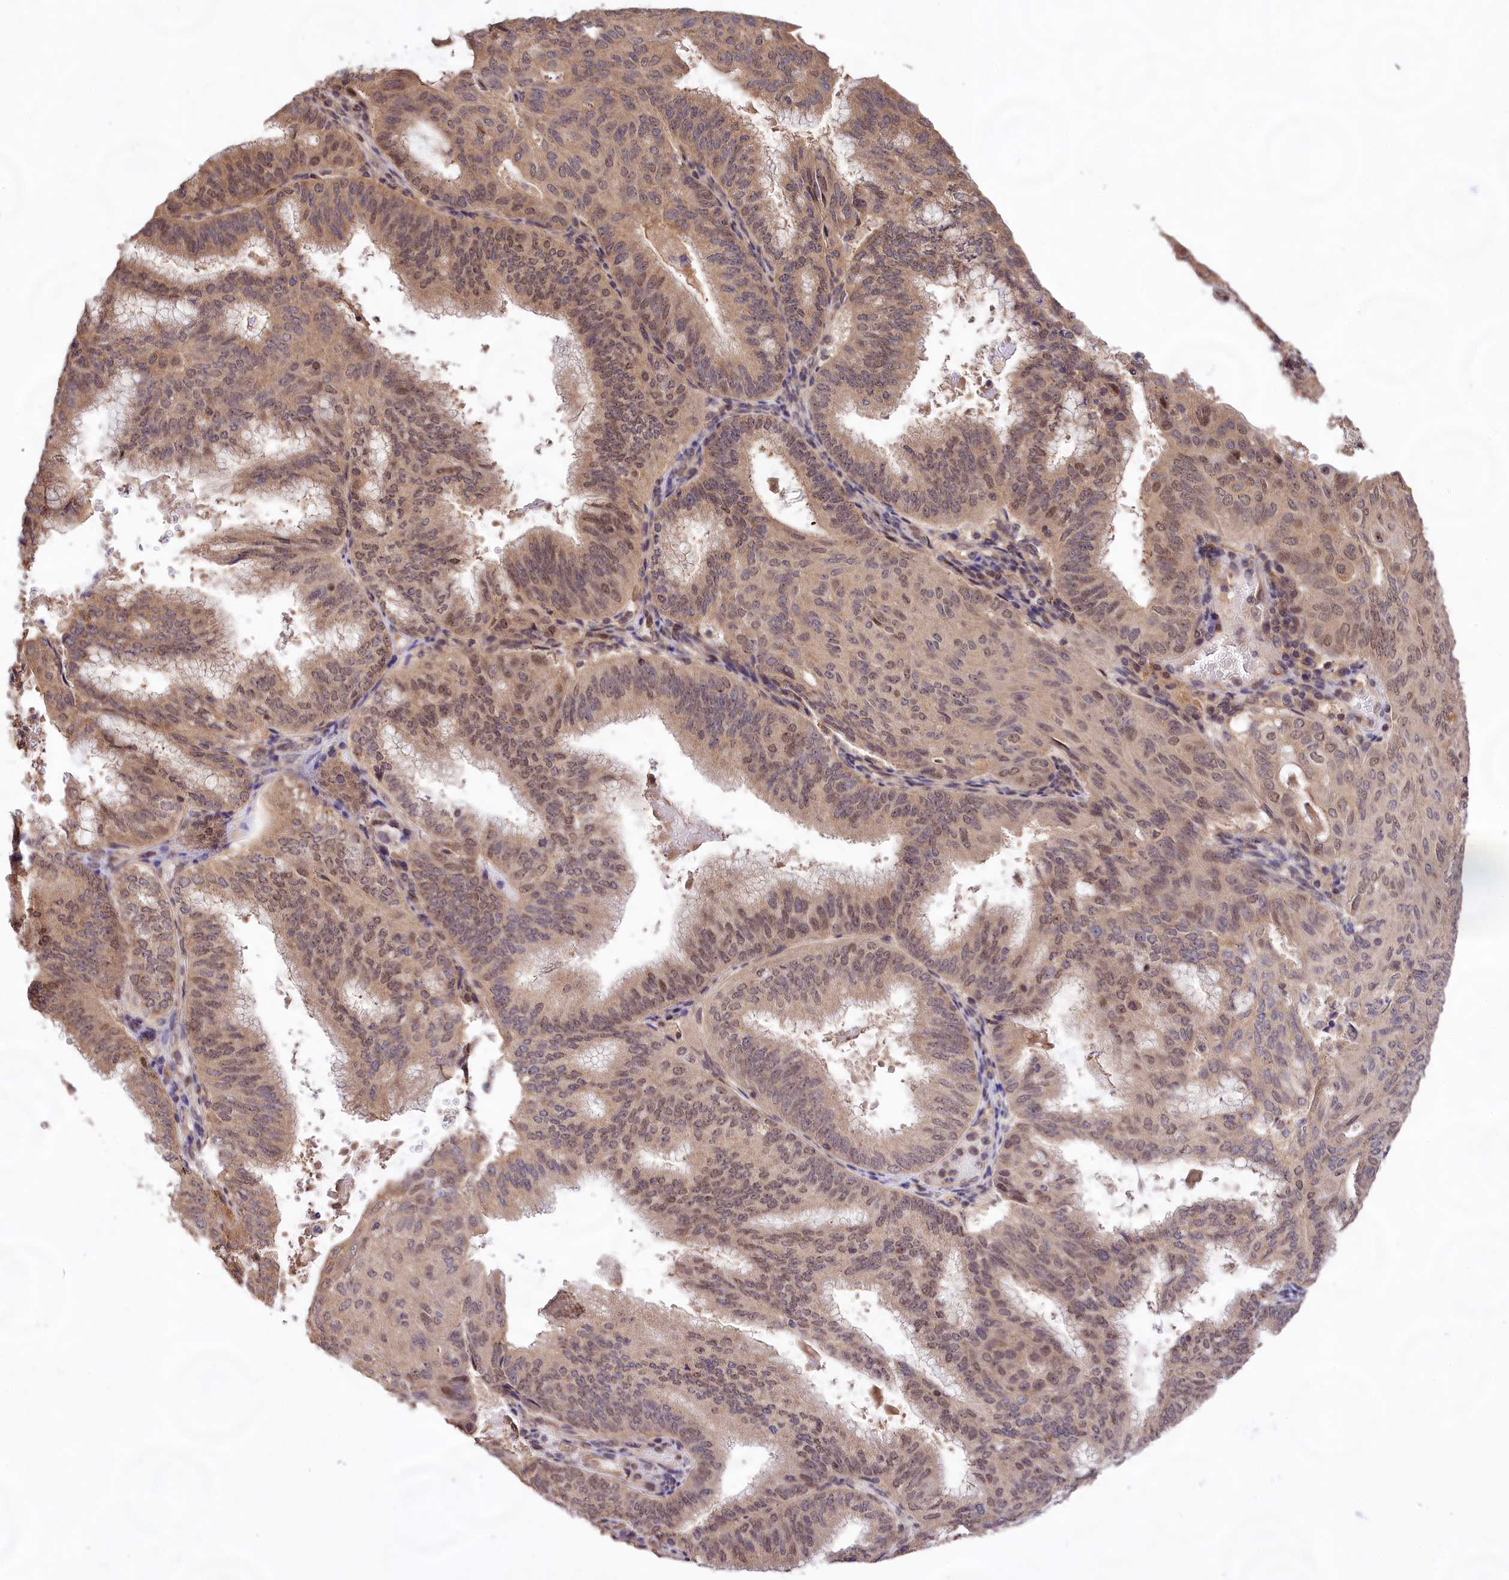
{"staining": {"intensity": "moderate", "quantity": "25%-75%", "location": "nuclear"}, "tissue": "endometrial cancer", "cell_type": "Tumor cells", "image_type": "cancer", "snomed": [{"axis": "morphology", "description": "Adenocarcinoma, NOS"}, {"axis": "topography", "description": "Endometrium"}], "caption": "This is an image of immunohistochemistry staining of endometrial cancer, which shows moderate staining in the nuclear of tumor cells.", "gene": "RRP8", "patient": {"sex": "female", "age": 49}}